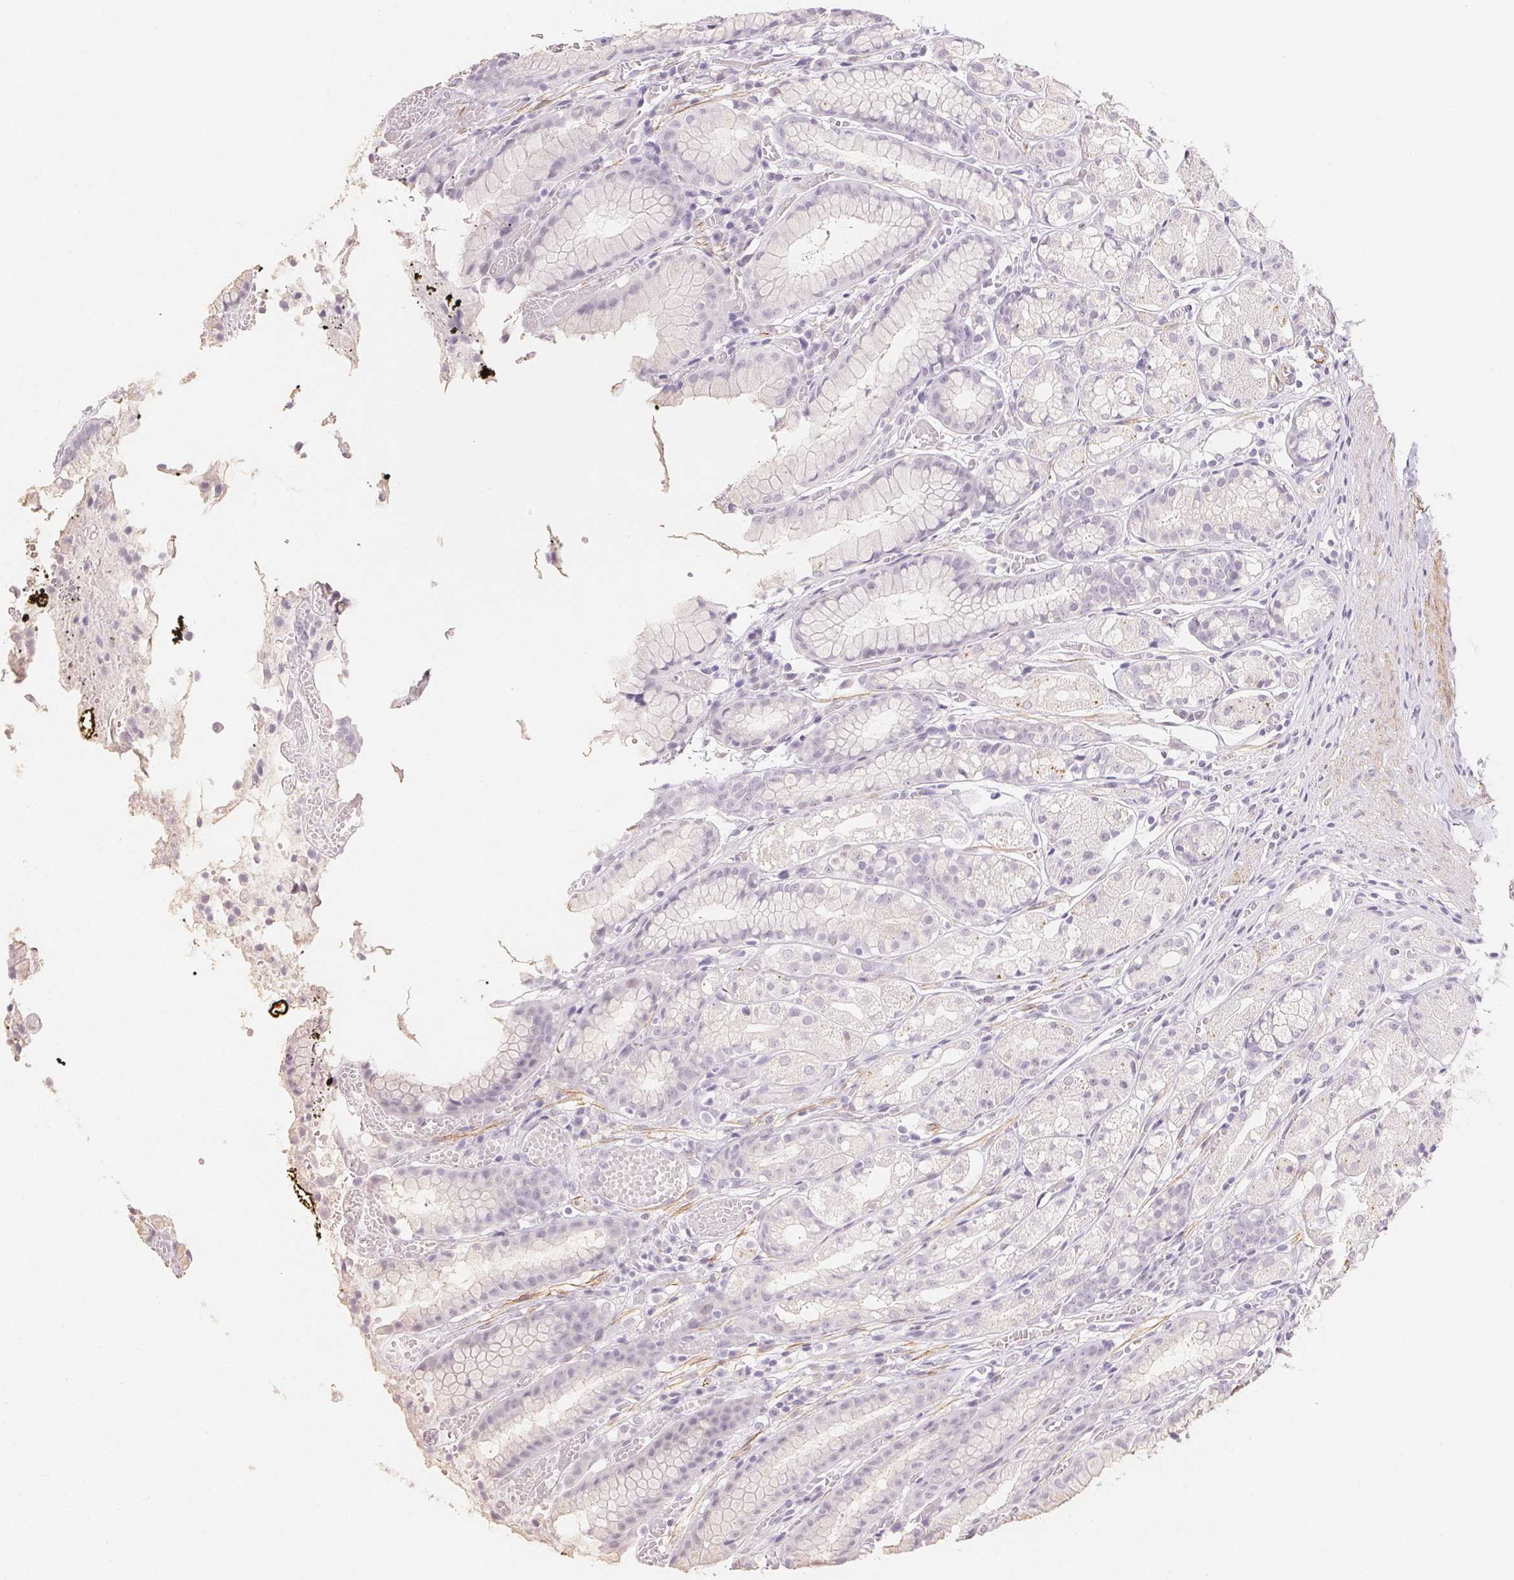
{"staining": {"intensity": "negative", "quantity": "none", "location": "none"}, "tissue": "stomach", "cell_type": "Glandular cells", "image_type": "normal", "snomed": [{"axis": "morphology", "description": "Normal tissue, NOS"}, {"axis": "topography", "description": "Smooth muscle"}, {"axis": "topography", "description": "Stomach"}], "caption": "Protein analysis of benign stomach exhibits no significant expression in glandular cells. (DAB (3,3'-diaminobenzidine) IHC, high magnification).", "gene": "SMTN", "patient": {"sex": "male", "age": 70}}